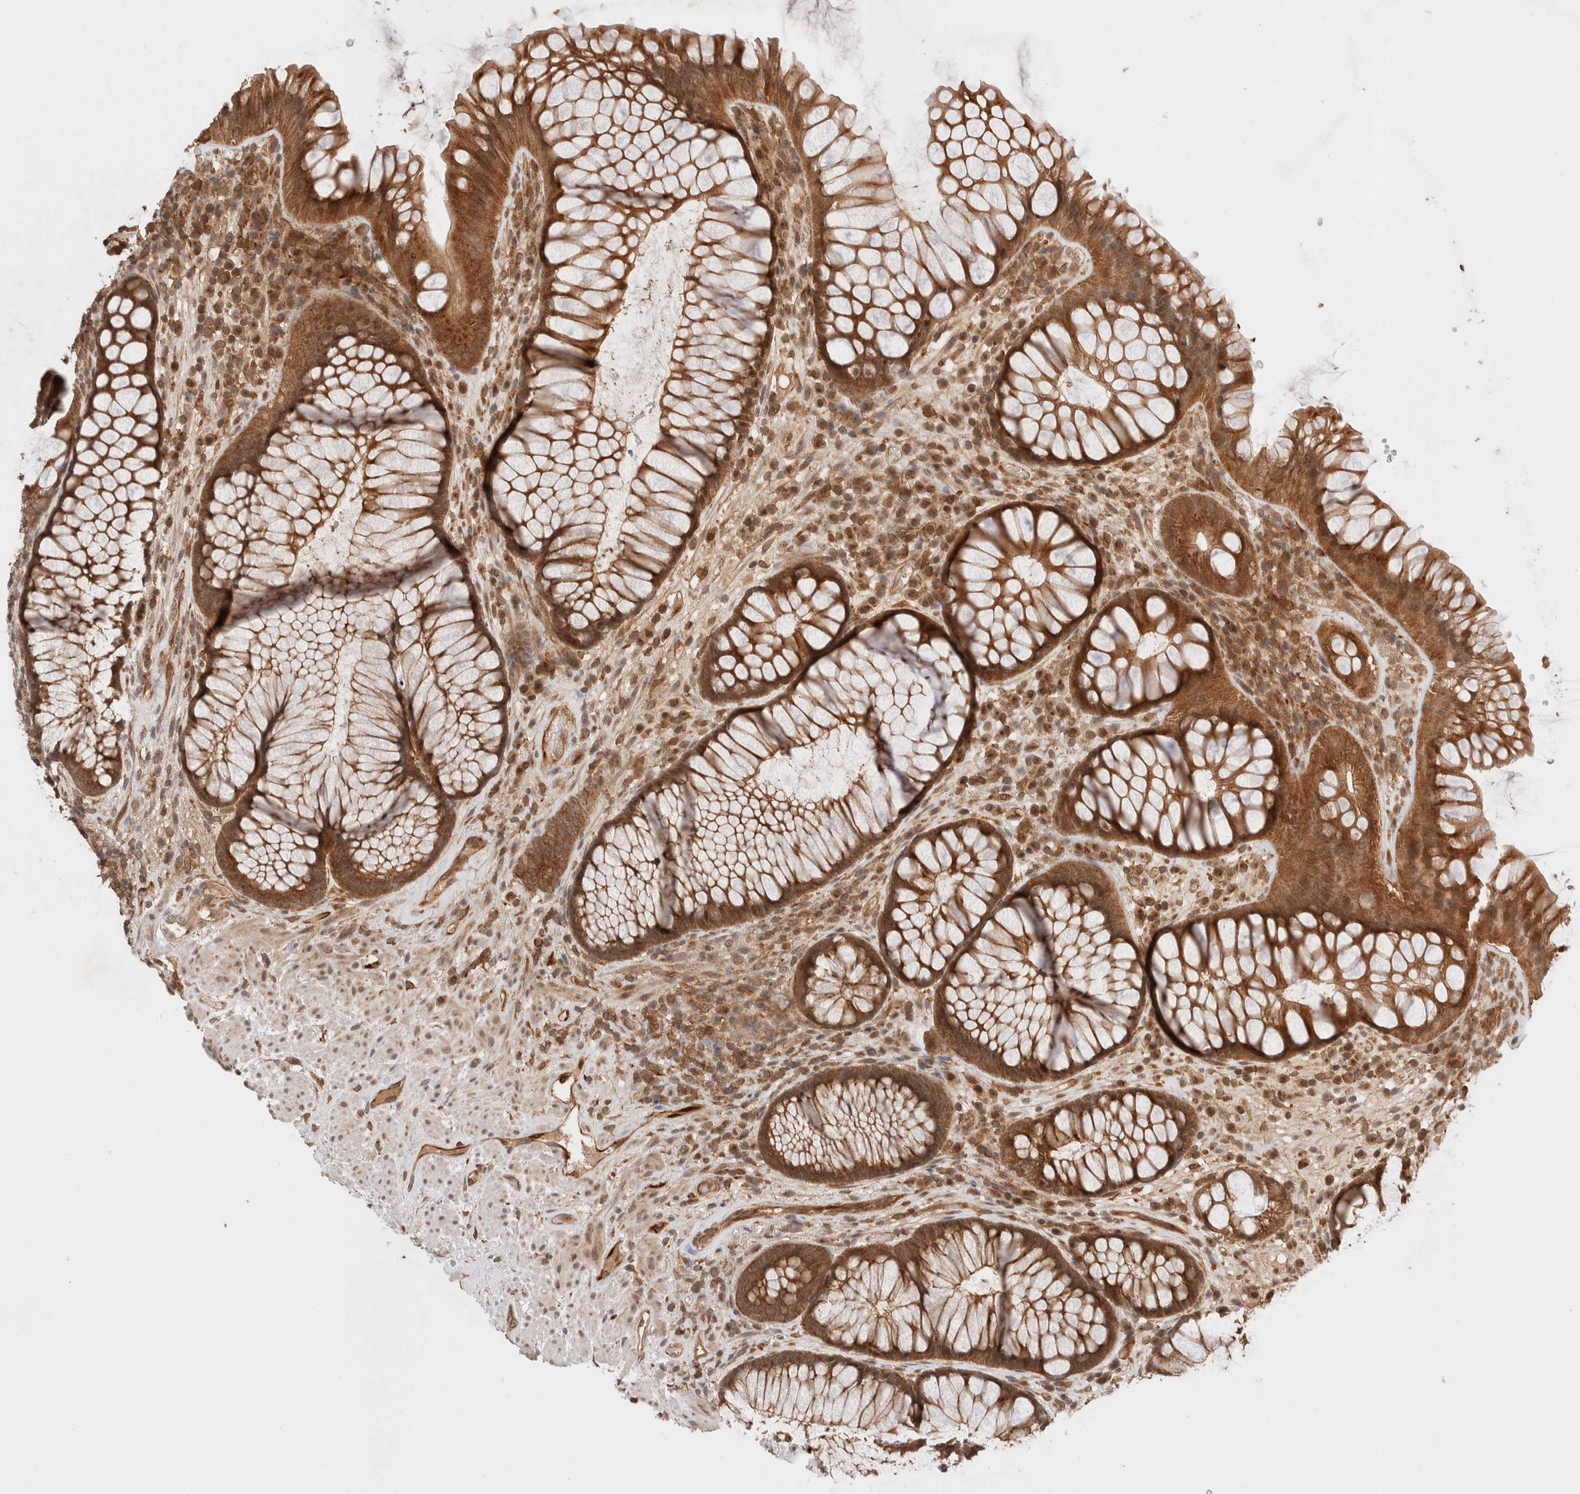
{"staining": {"intensity": "strong", "quantity": ">75%", "location": "cytoplasmic/membranous"}, "tissue": "rectum", "cell_type": "Glandular cells", "image_type": "normal", "snomed": [{"axis": "morphology", "description": "Normal tissue, NOS"}, {"axis": "topography", "description": "Rectum"}], "caption": "Approximately >75% of glandular cells in benign human rectum demonstrate strong cytoplasmic/membranous protein positivity as visualized by brown immunohistochemical staining.", "gene": "SIKE1", "patient": {"sex": "male", "age": 51}}